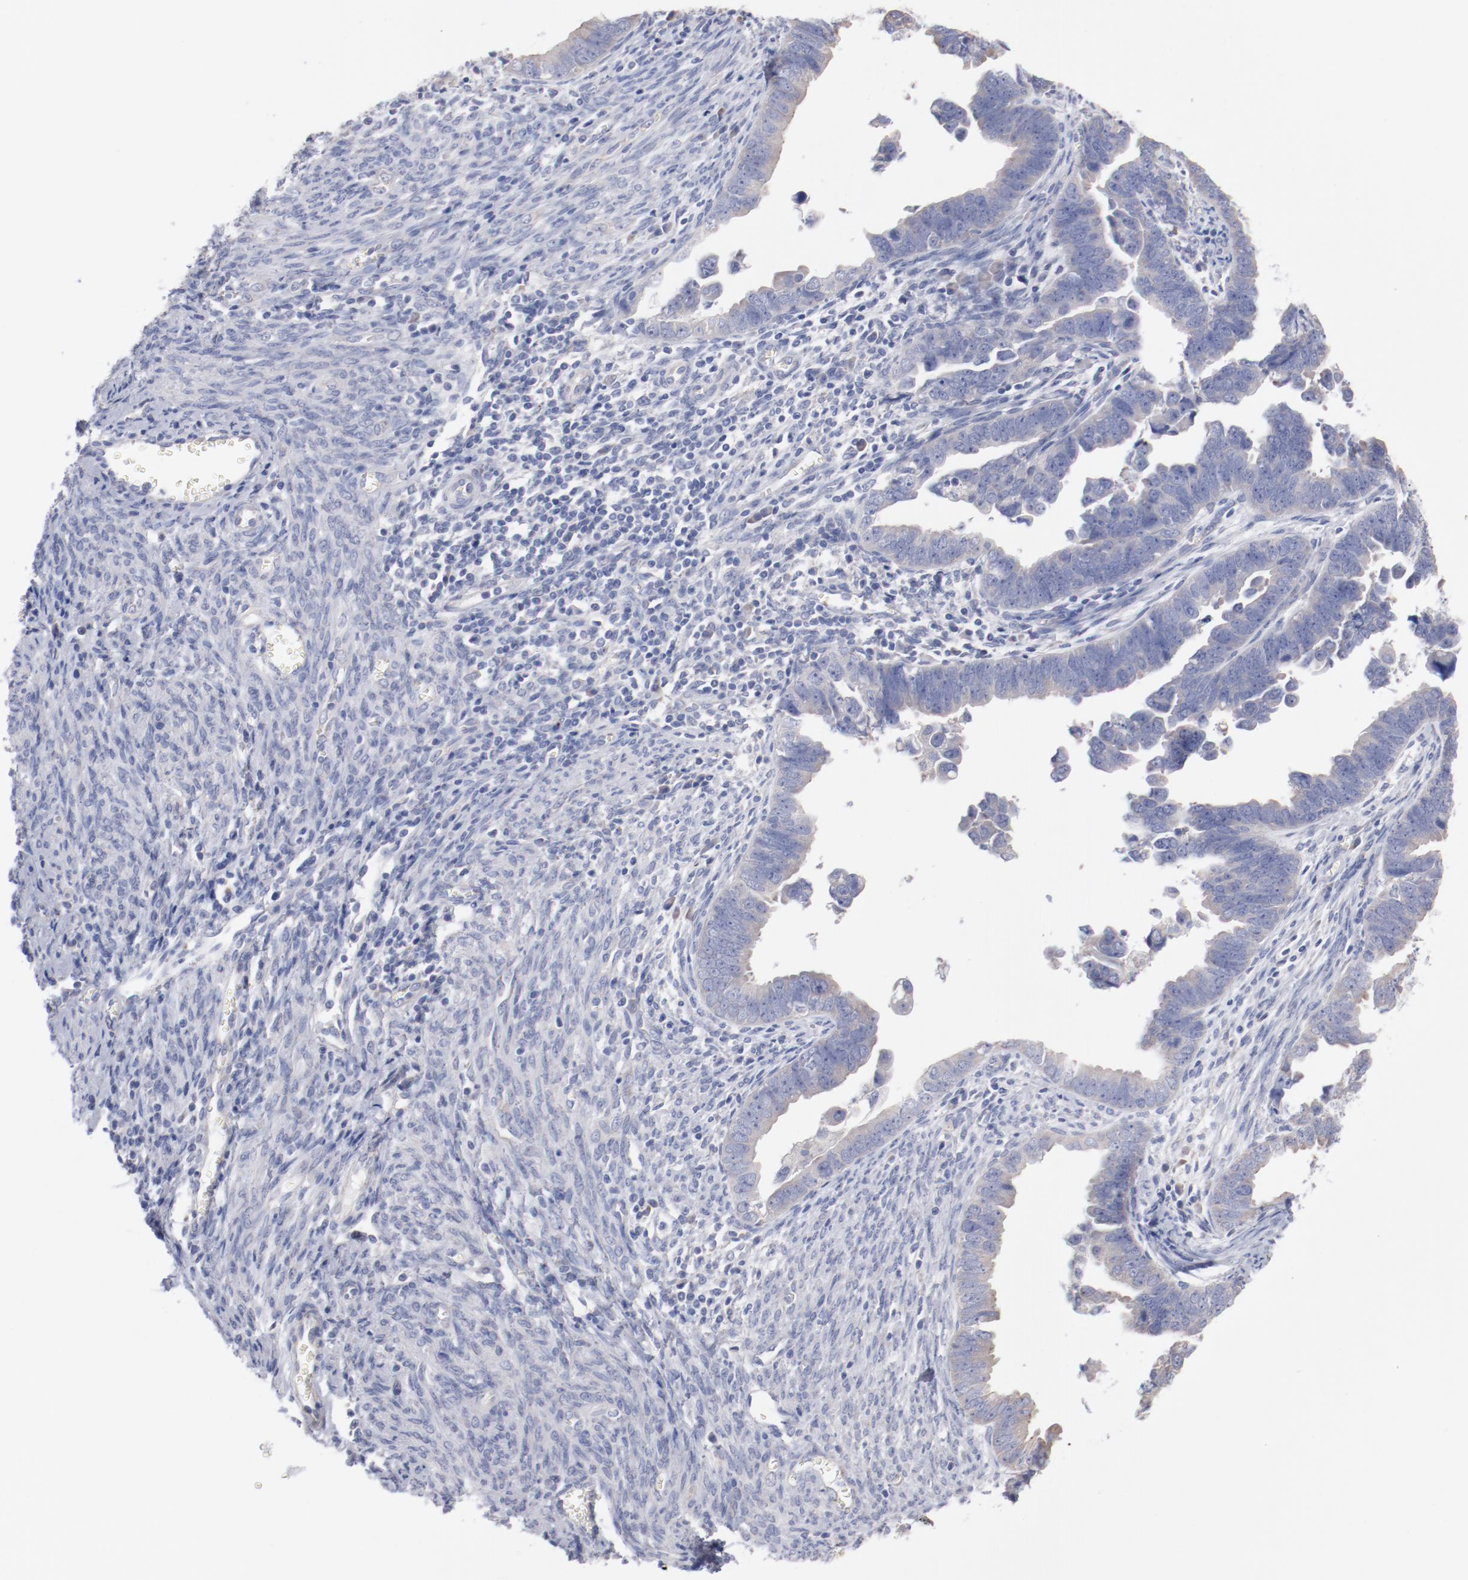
{"staining": {"intensity": "weak", "quantity": "25%-75%", "location": "cytoplasmic/membranous"}, "tissue": "endometrial cancer", "cell_type": "Tumor cells", "image_type": "cancer", "snomed": [{"axis": "morphology", "description": "Adenocarcinoma, NOS"}, {"axis": "topography", "description": "Endometrium"}], "caption": "Endometrial cancer tissue reveals weak cytoplasmic/membranous staining in about 25%-75% of tumor cells (DAB (3,3'-diaminobenzidine) = brown stain, brightfield microscopy at high magnification).", "gene": "CPE", "patient": {"sex": "female", "age": 75}}